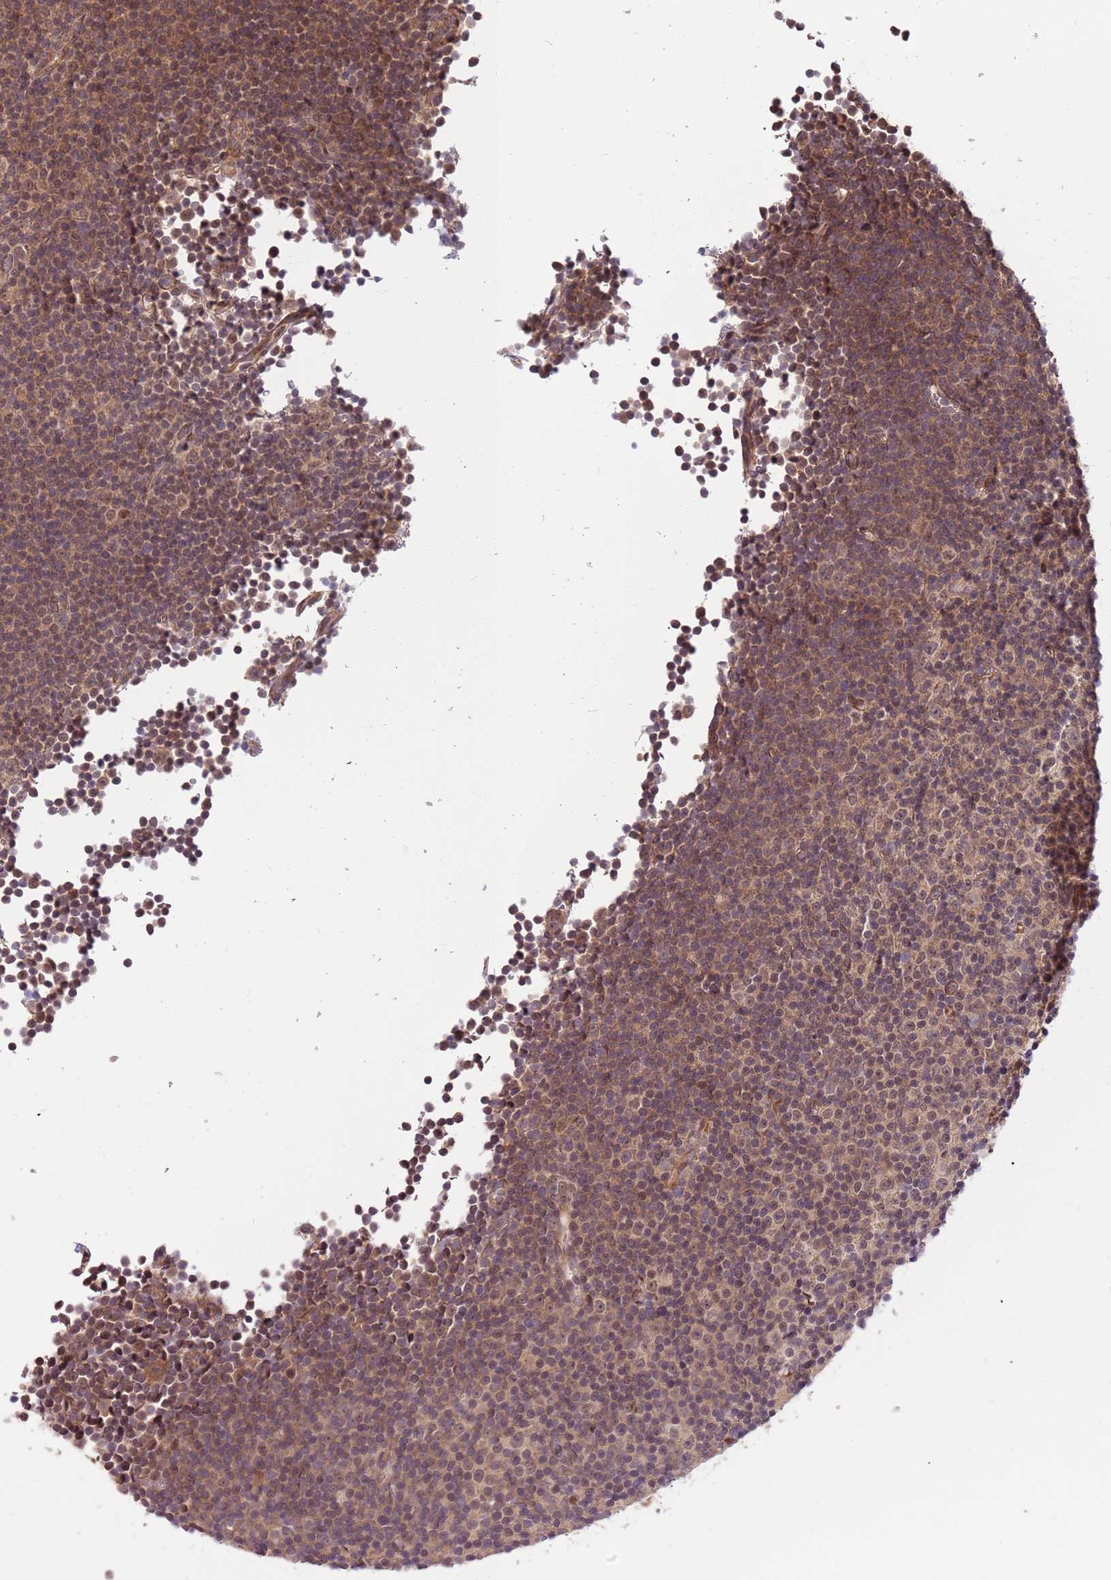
{"staining": {"intensity": "weak", "quantity": ">75%", "location": "nuclear"}, "tissue": "lymphoma", "cell_type": "Tumor cells", "image_type": "cancer", "snomed": [{"axis": "morphology", "description": "Malignant lymphoma, non-Hodgkin's type, Low grade"}, {"axis": "topography", "description": "Lymph node"}], "caption": "Immunohistochemical staining of human malignant lymphoma, non-Hodgkin's type (low-grade) displays low levels of weak nuclear expression in approximately >75% of tumor cells. The staining was performed using DAB (3,3'-diaminobenzidine), with brown indicating positive protein expression. Nuclei are stained blue with hematoxylin.", "gene": "HAUS3", "patient": {"sex": "female", "age": 67}}